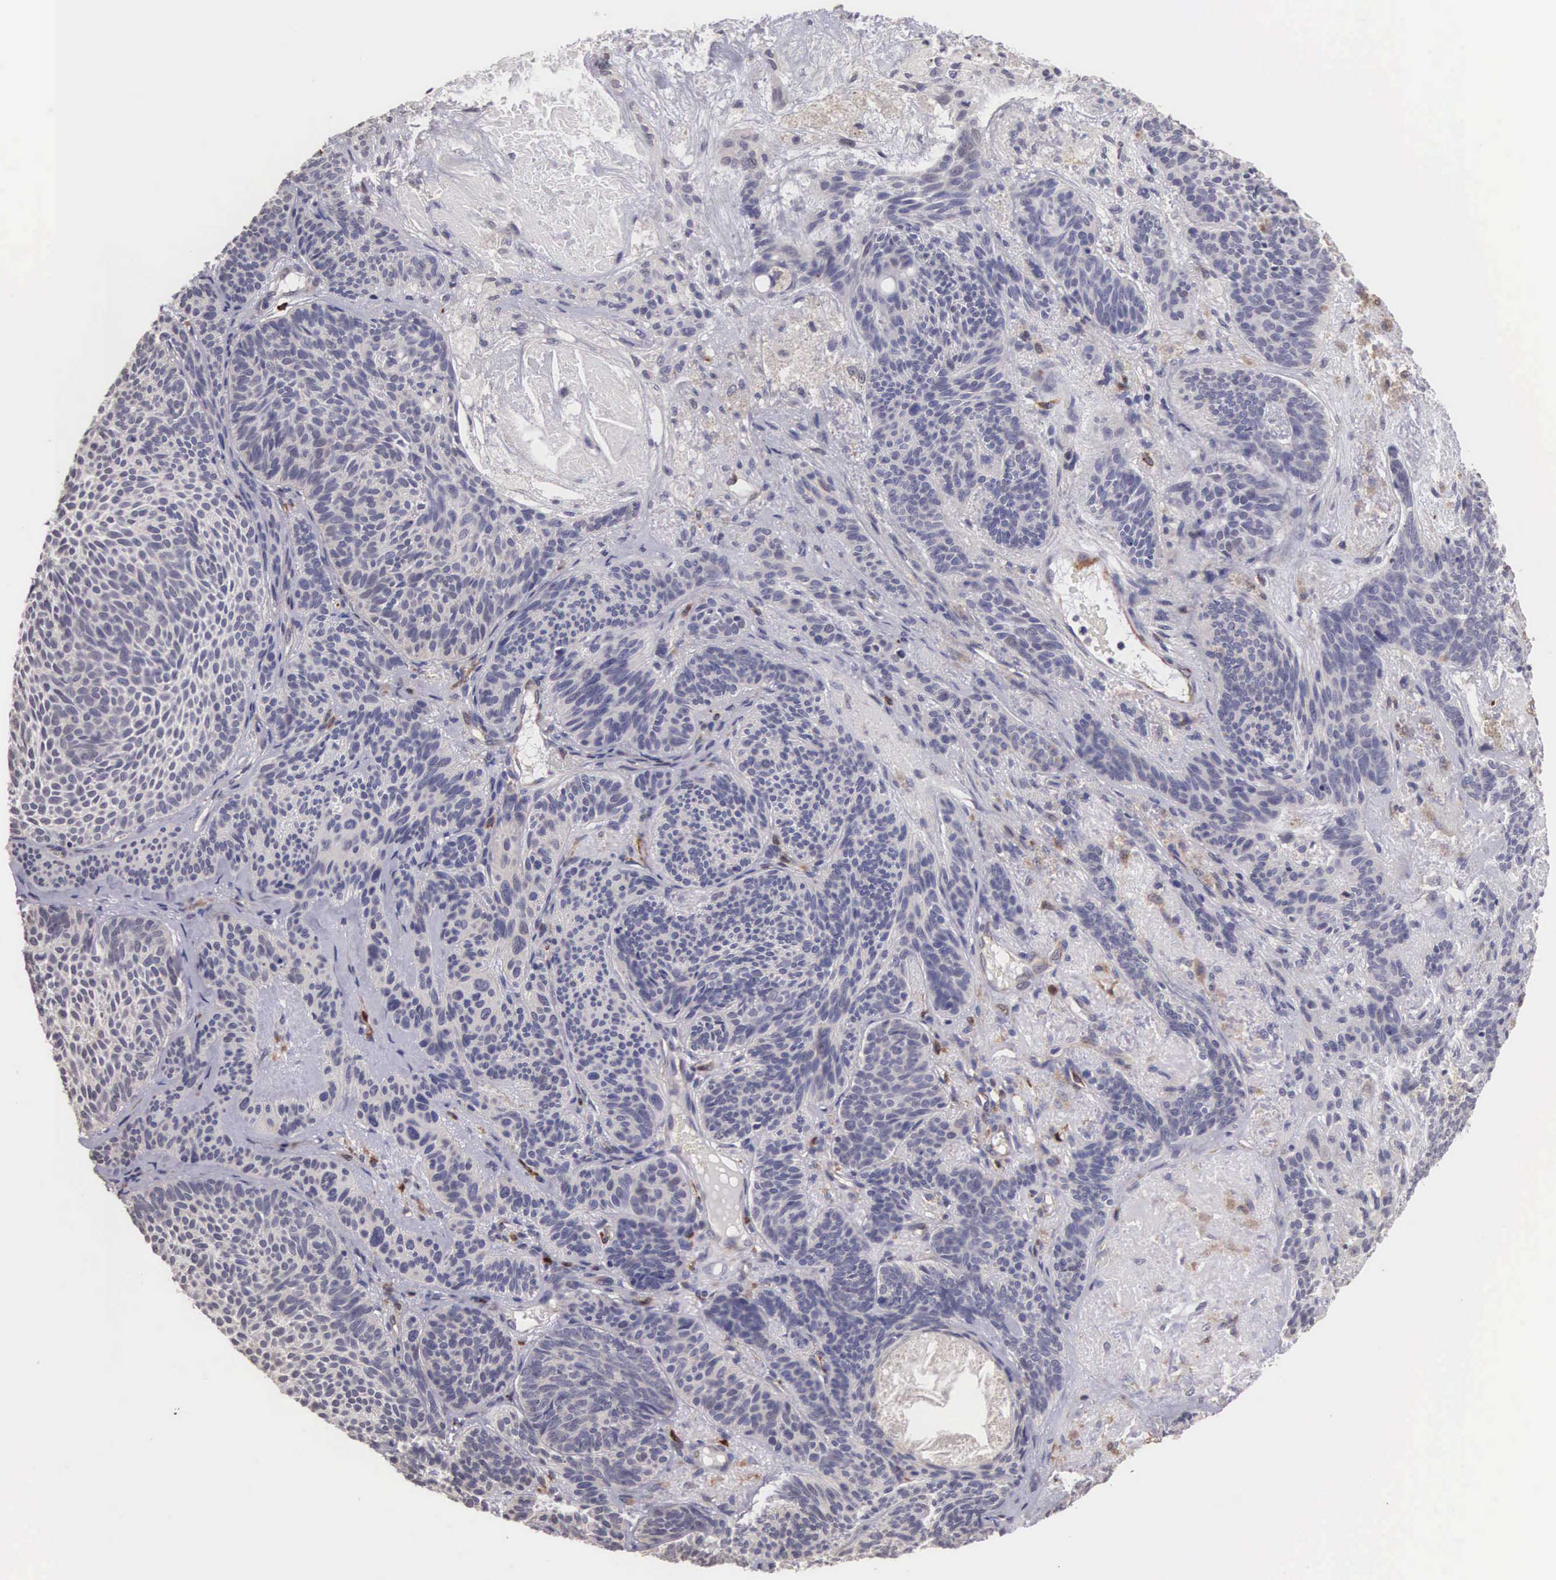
{"staining": {"intensity": "negative", "quantity": "none", "location": "none"}, "tissue": "skin cancer", "cell_type": "Tumor cells", "image_type": "cancer", "snomed": [{"axis": "morphology", "description": "Basal cell carcinoma"}, {"axis": "topography", "description": "Skin"}], "caption": "A photomicrograph of basal cell carcinoma (skin) stained for a protein reveals no brown staining in tumor cells.", "gene": "CDC45", "patient": {"sex": "male", "age": 84}}